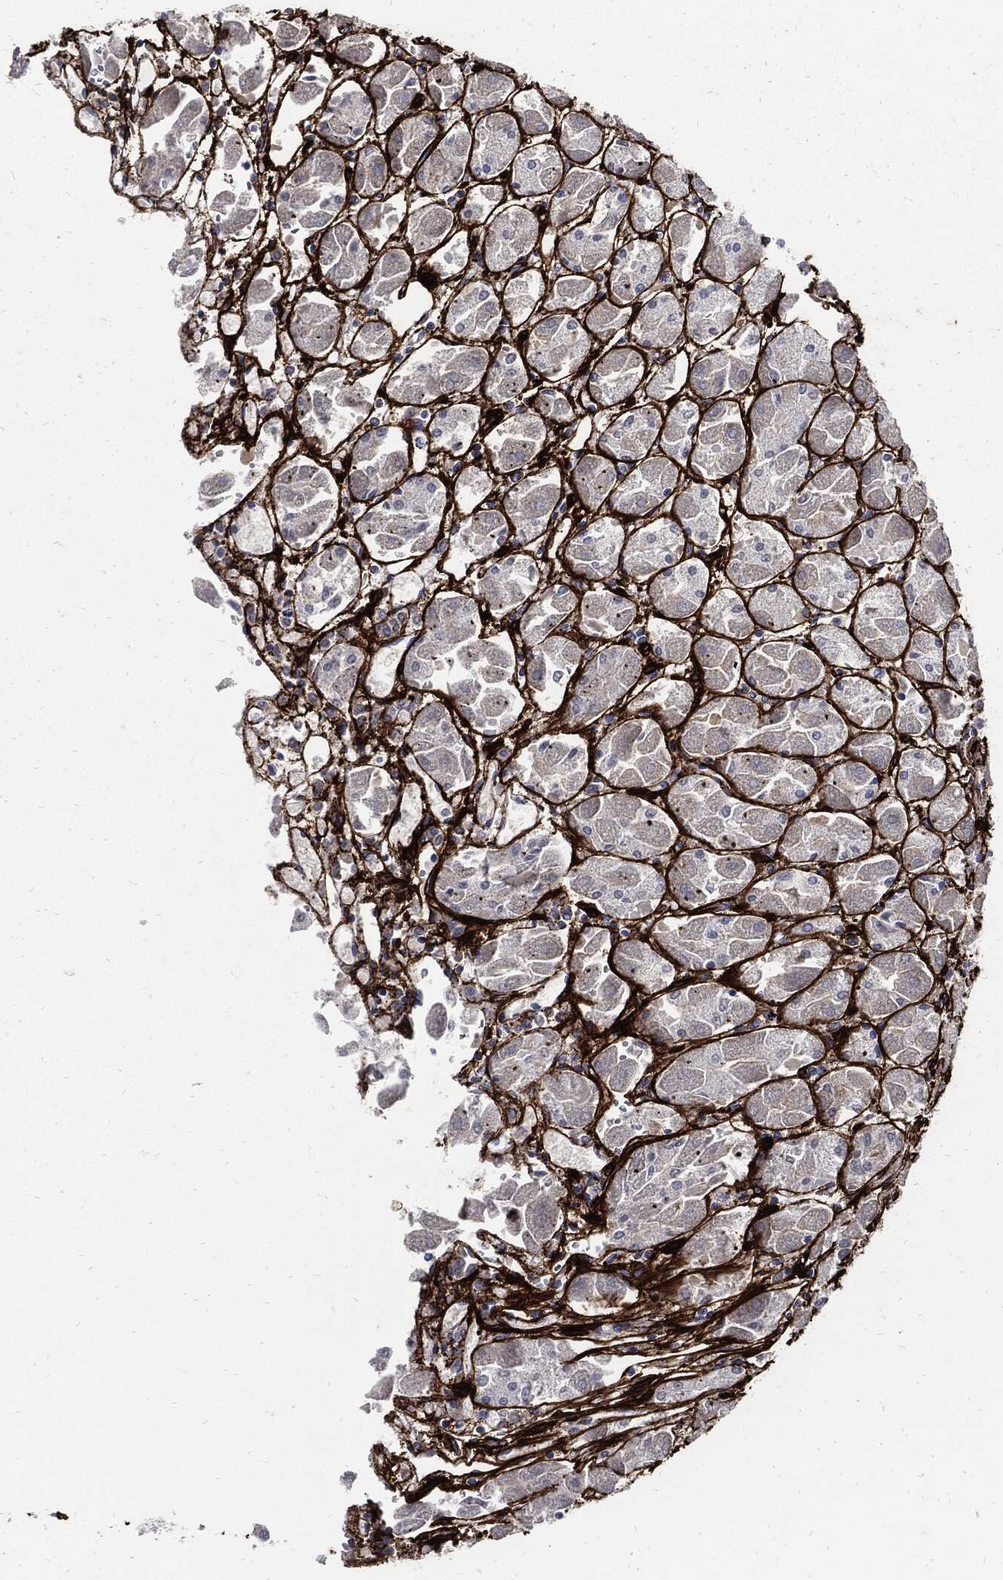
{"staining": {"intensity": "negative", "quantity": "none", "location": "none"}, "tissue": "stomach", "cell_type": "Glandular cells", "image_type": "normal", "snomed": [{"axis": "morphology", "description": "Normal tissue, NOS"}, {"axis": "topography", "description": "Stomach"}], "caption": "This is an immunohistochemistry histopathology image of unremarkable human stomach. There is no staining in glandular cells.", "gene": "FBN1", "patient": {"sex": "male", "age": 70}}